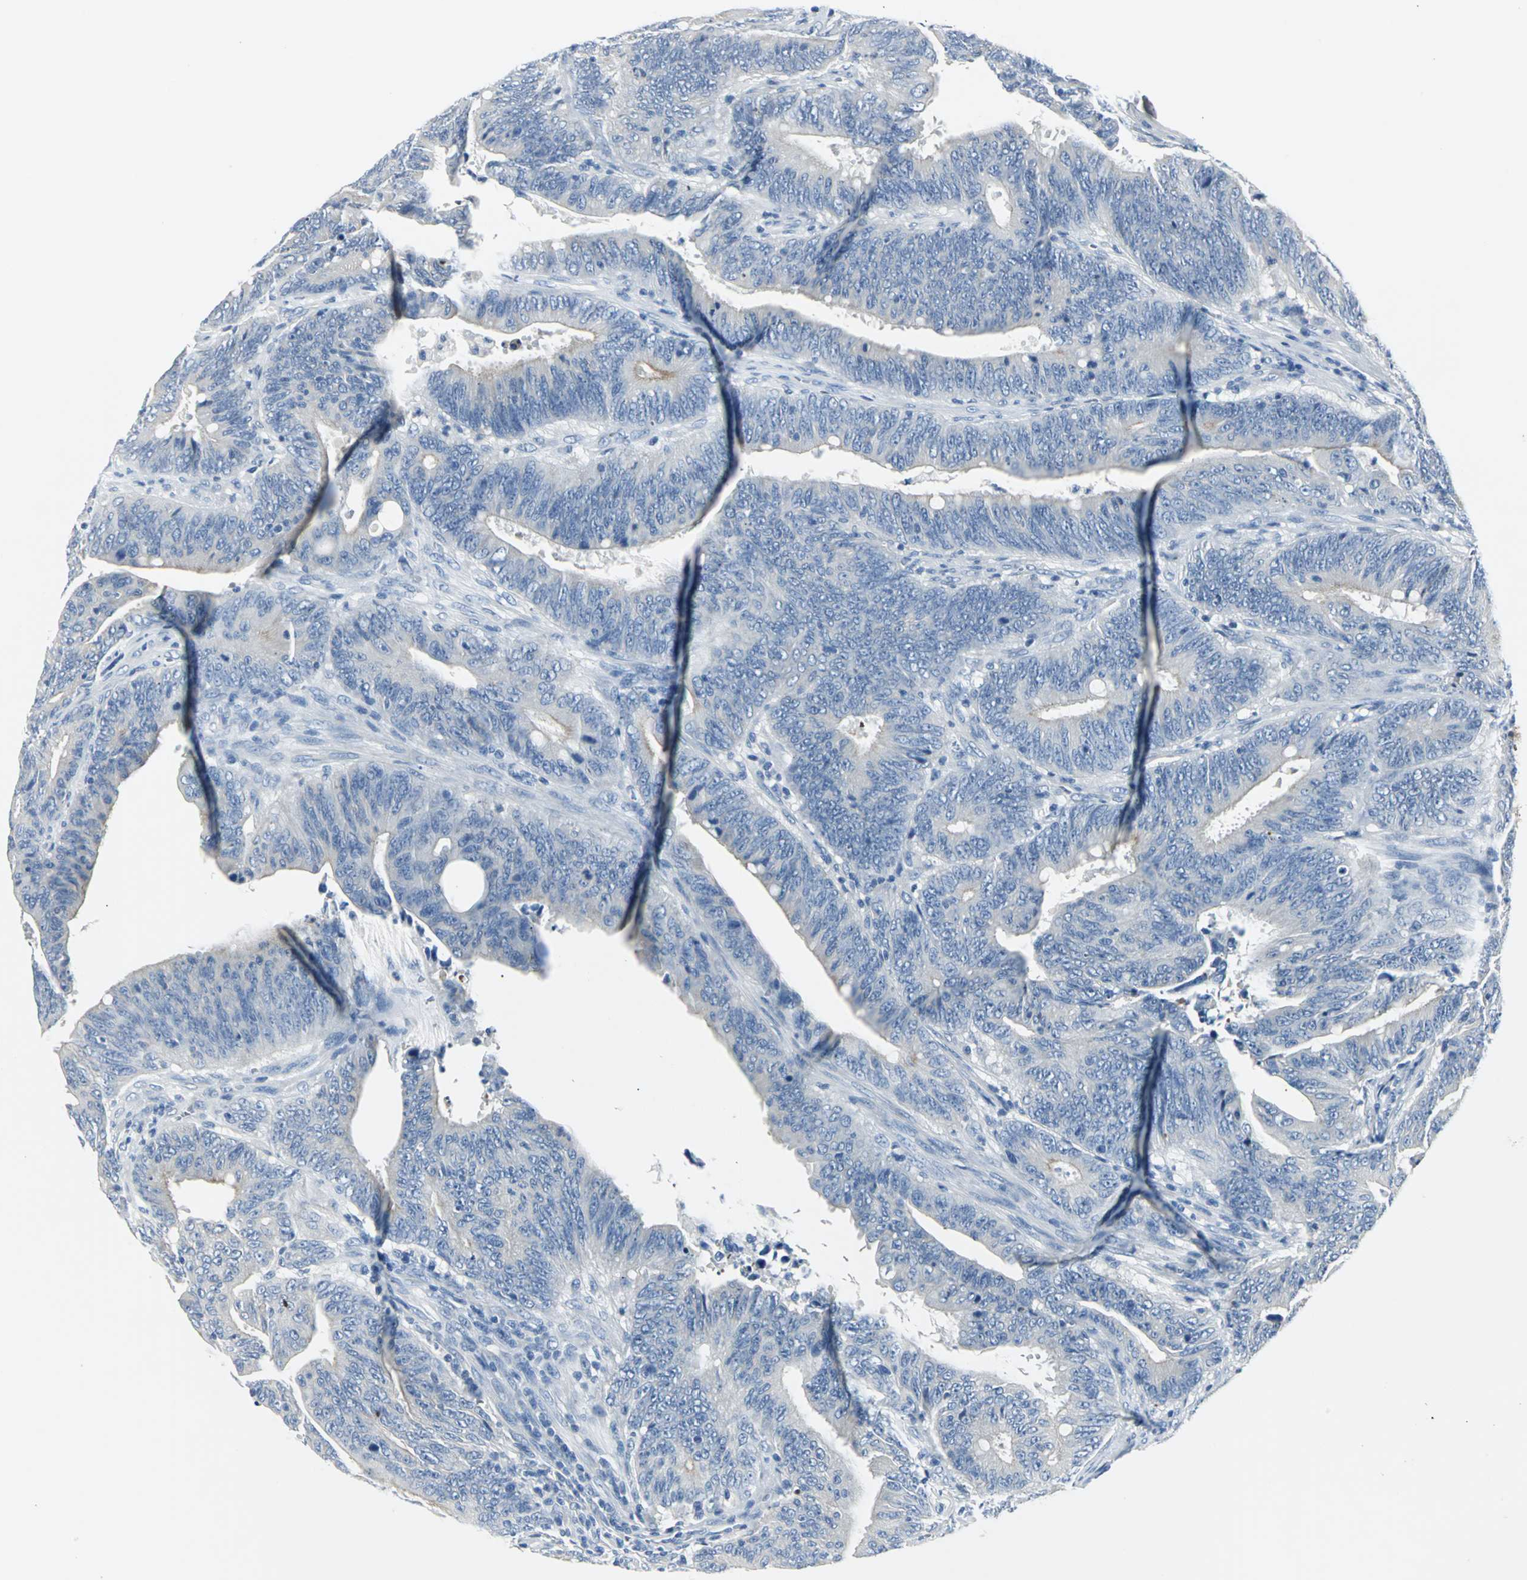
{"staining": {"intensity": "negative", "quantity": "none", "location": "none"}, "tissue": "colorectal cancer", "cell_type": "Tumor cells", "image_type": "cancer", "snomed": [{"axis": "morphology", "description": "Adenocarcinoma, NOS"}, {"axis": "topography", "description": "Colon"}], "caption": "High magnification brightfield microscopy of colorectal cancer stained with DAB (brown) and counterstained with hematoxylin (blue): tumor cells show no significant staining.", "gene": "RIPOR1", "patient": {"sex": "male", "age": 45}}